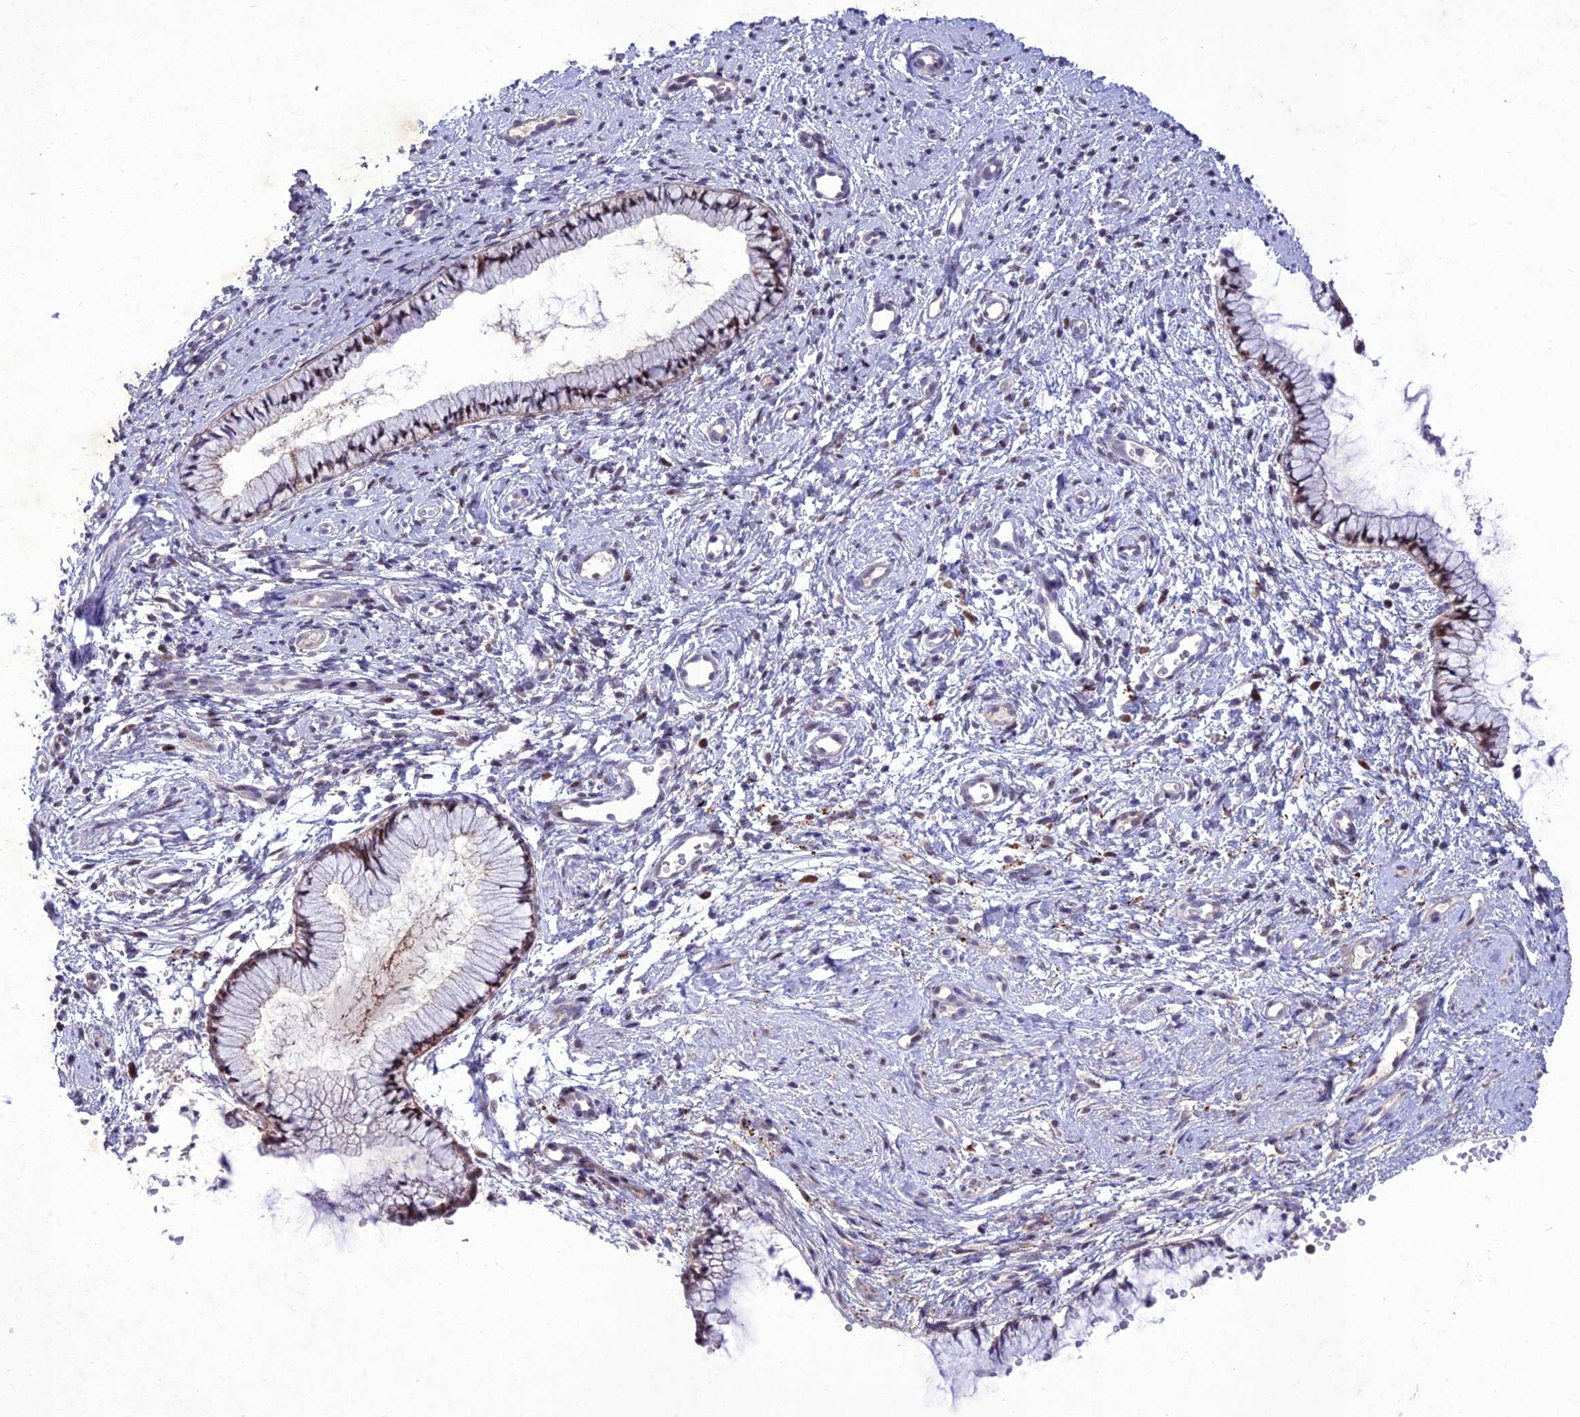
{"staining": {"intensity": "weak", "quantity": "25%-75%", "location": "cytoplasmic/membranous,nuclear"}, "tissue": "cervix", "cell_type": "Glandular cells", "image_type": "normal", "snomed": [{"axis": "morphology", "description": "Normal tissue, NOS"}, {"axis": "topography", "description": "Cervix"}], "caption": "A micrograph of human cervix stained for a protein reveals weak cytoplasmic/membranous,nuclear brown staining in glandular cells.", "gene": "ANKRD52", "patient": {"sex": "female", "age": 57}}